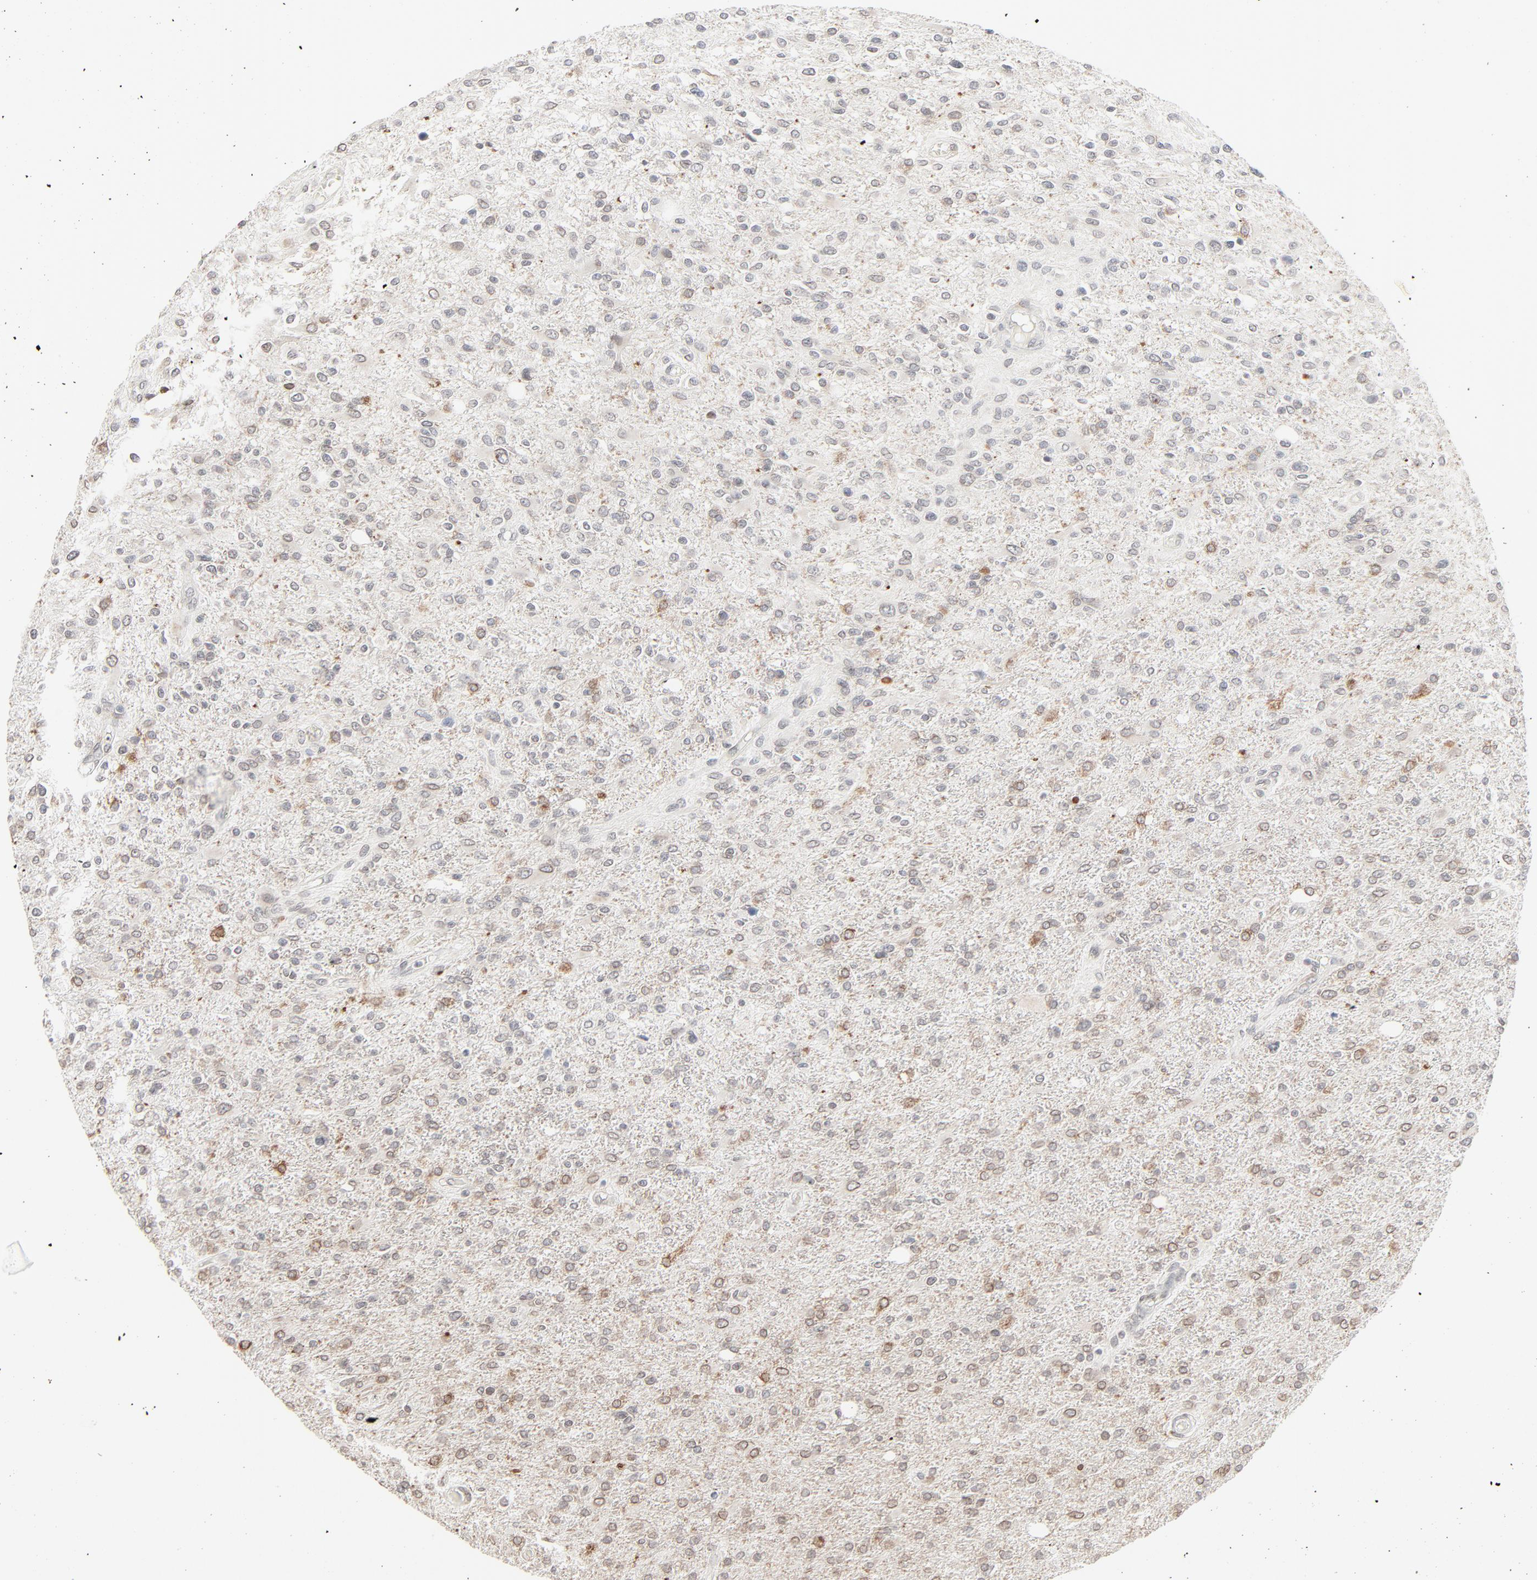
{"staining": {"intensity": "weak", "quantity": "<25%", "location": "cytoplasmic/membranous,nuclear"}, "tissue": "glioma", "cell_type": "Tumor cells", "image_type": "cancer", "snomed": [{"axis": "morphology", "description": "Glioma, malignant, High grade"}, {"axis": "topography", "description": "Cerebral cortex"}], "caption": "Histopathology image shows no protein staining in tumor cells of glioma tissue.", "gene": "MAD1L1", "patient": {"sex": "male", "age": 76}}